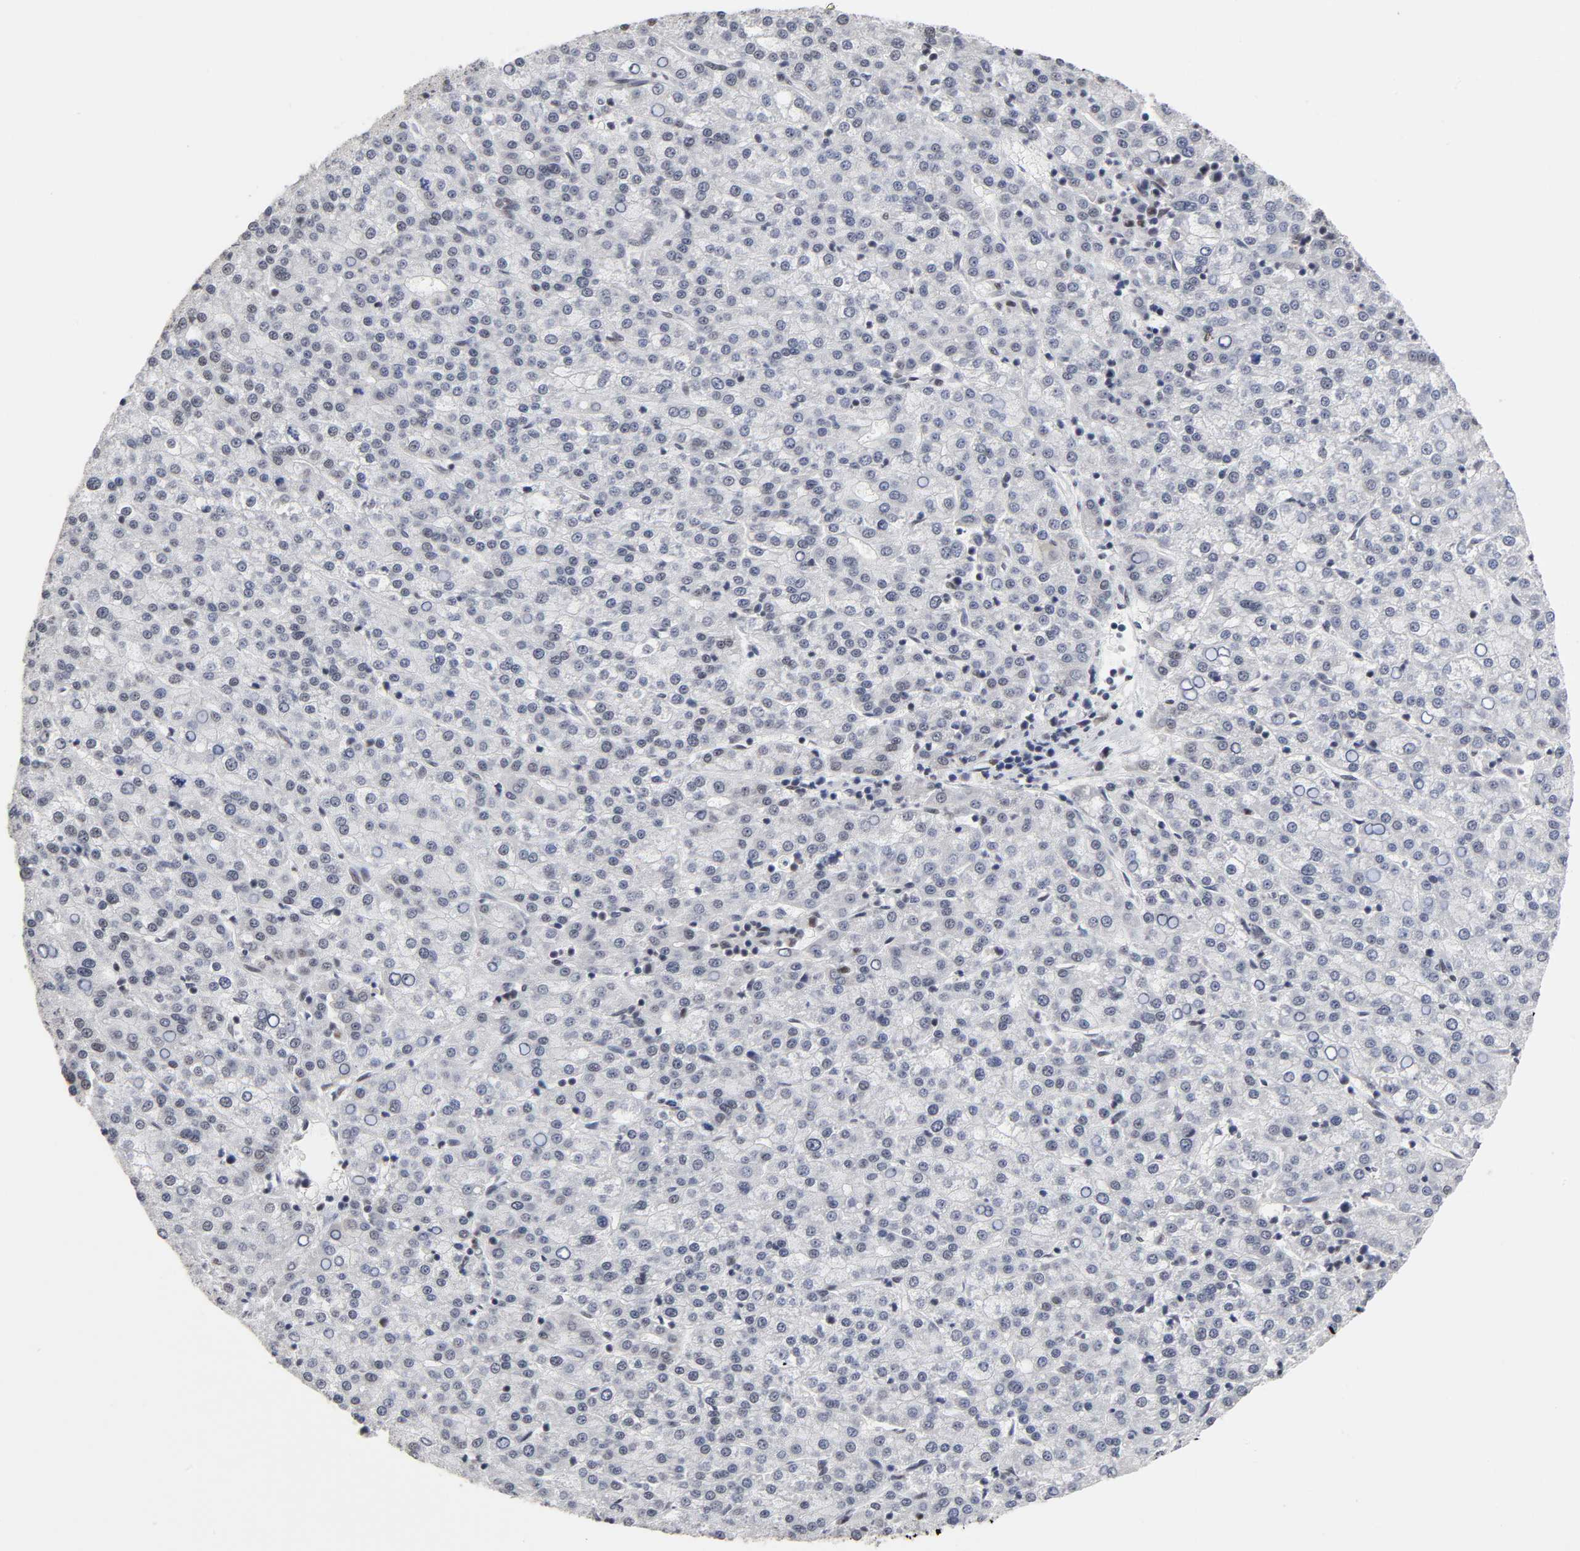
{"staining": {"intensity": "negative", "quantity": "none", "location": "none"}, "tissue": "liver cancer", "cell_type": "Tumor cells", "image_type": "cancer", "snomed": [{"axis": "morphology", "description": "Carcinoma, Hepatocellular, NOS"}, {"axis": "topography", "description": "Liver"}], "caption": "Protein analysis of liver cancer (hepatocellular carcinoma) shows no significant expression in tumor cells.", "gene": "TRIM33", "patient": {"sex": "female", "age": 58}}